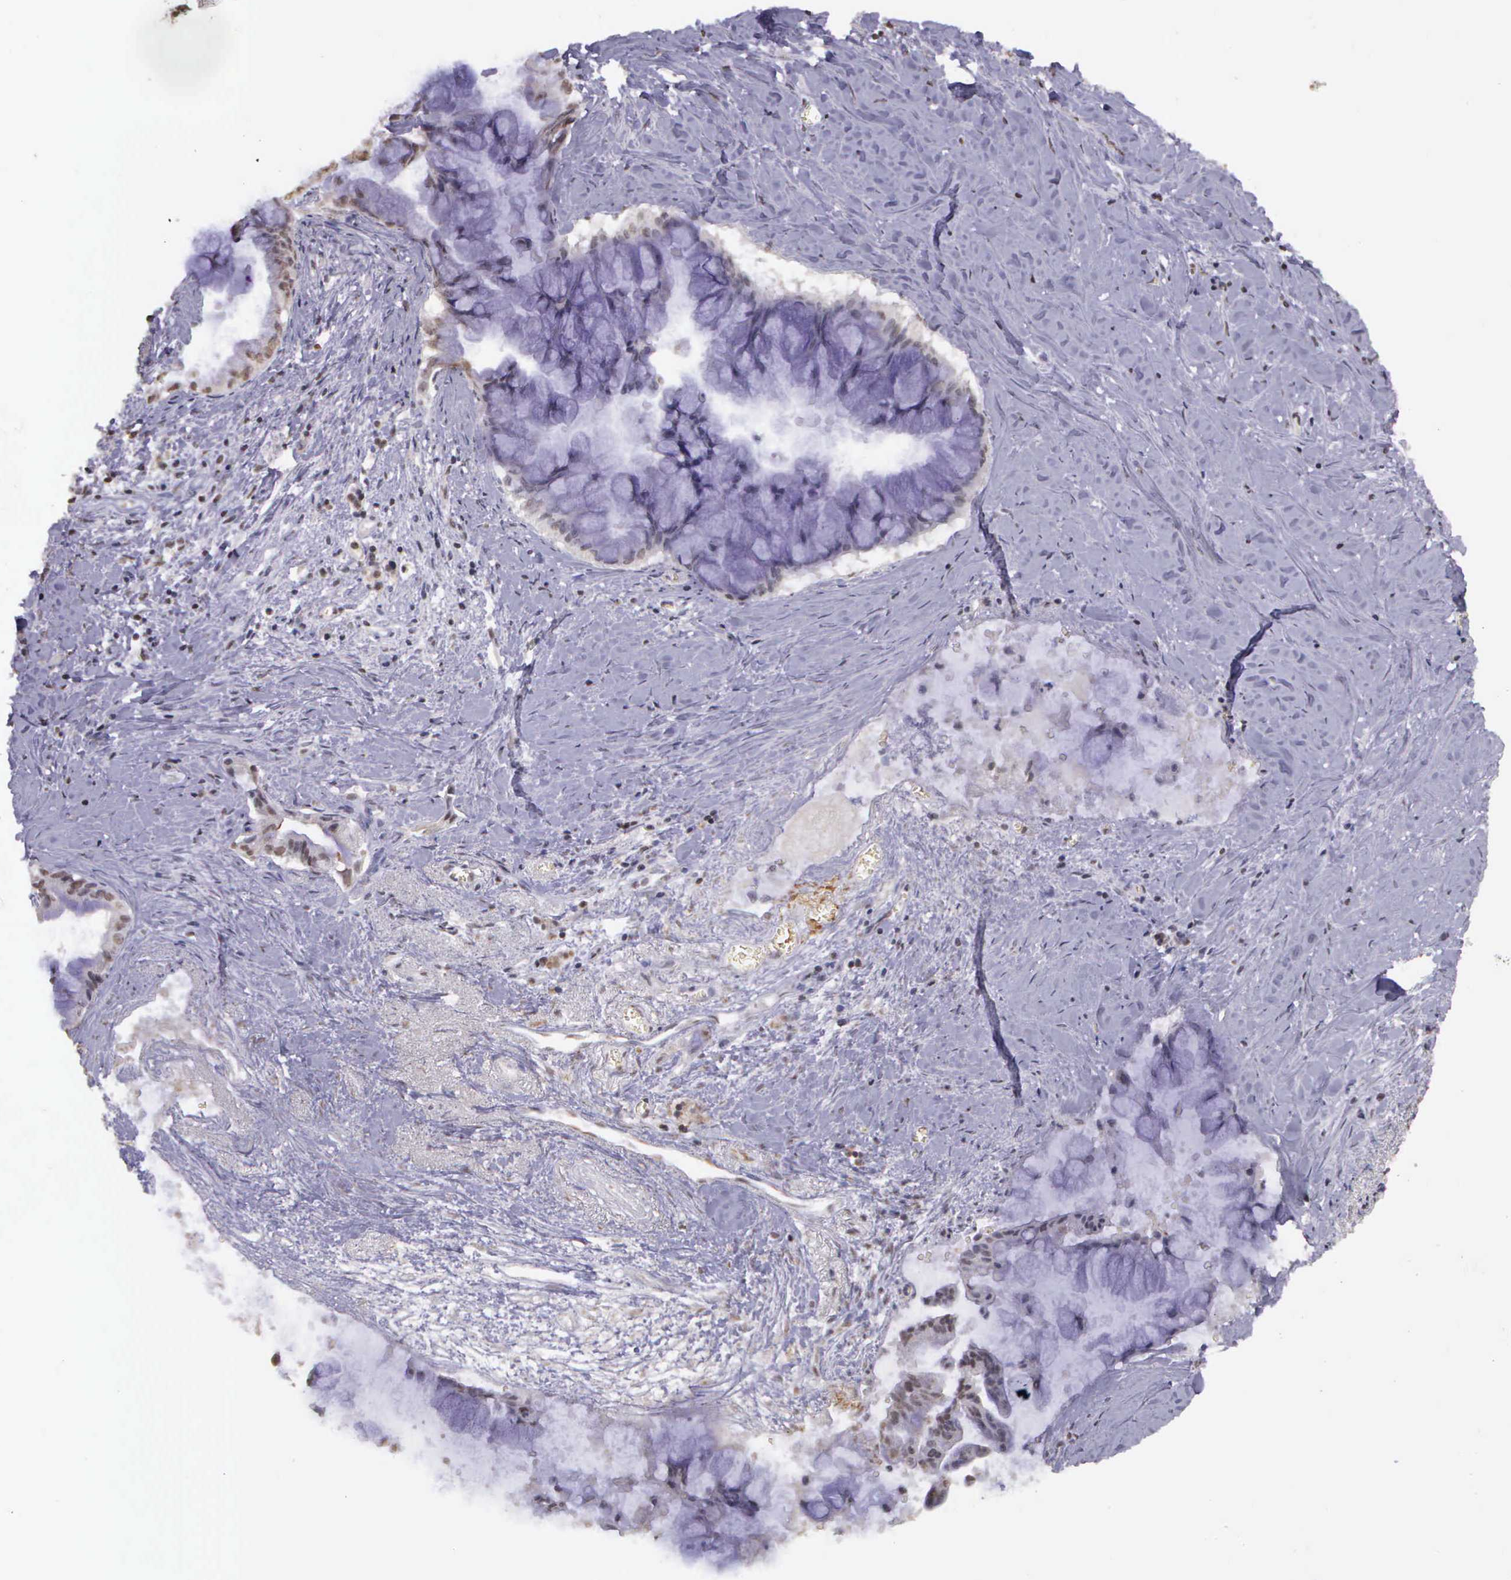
{"staining": {"intensity": "negative", "quantity": "none", "location": "none"}, "tissue": "pancreatic cancer", "cell_type": "Tumor cells", "image_type": "cancer", "snomed": [{"axis": "morphology", "description": "Adenocarcinoma, NOS"}, {"axis": "topography", "description": "Pancreas"}], "caption": "The photomicrograph displays no significant positivity in tumor cells of pancreatic cancer.", "gene": "ARMCX5", "patient": {"sex": "male", "age": 59}}